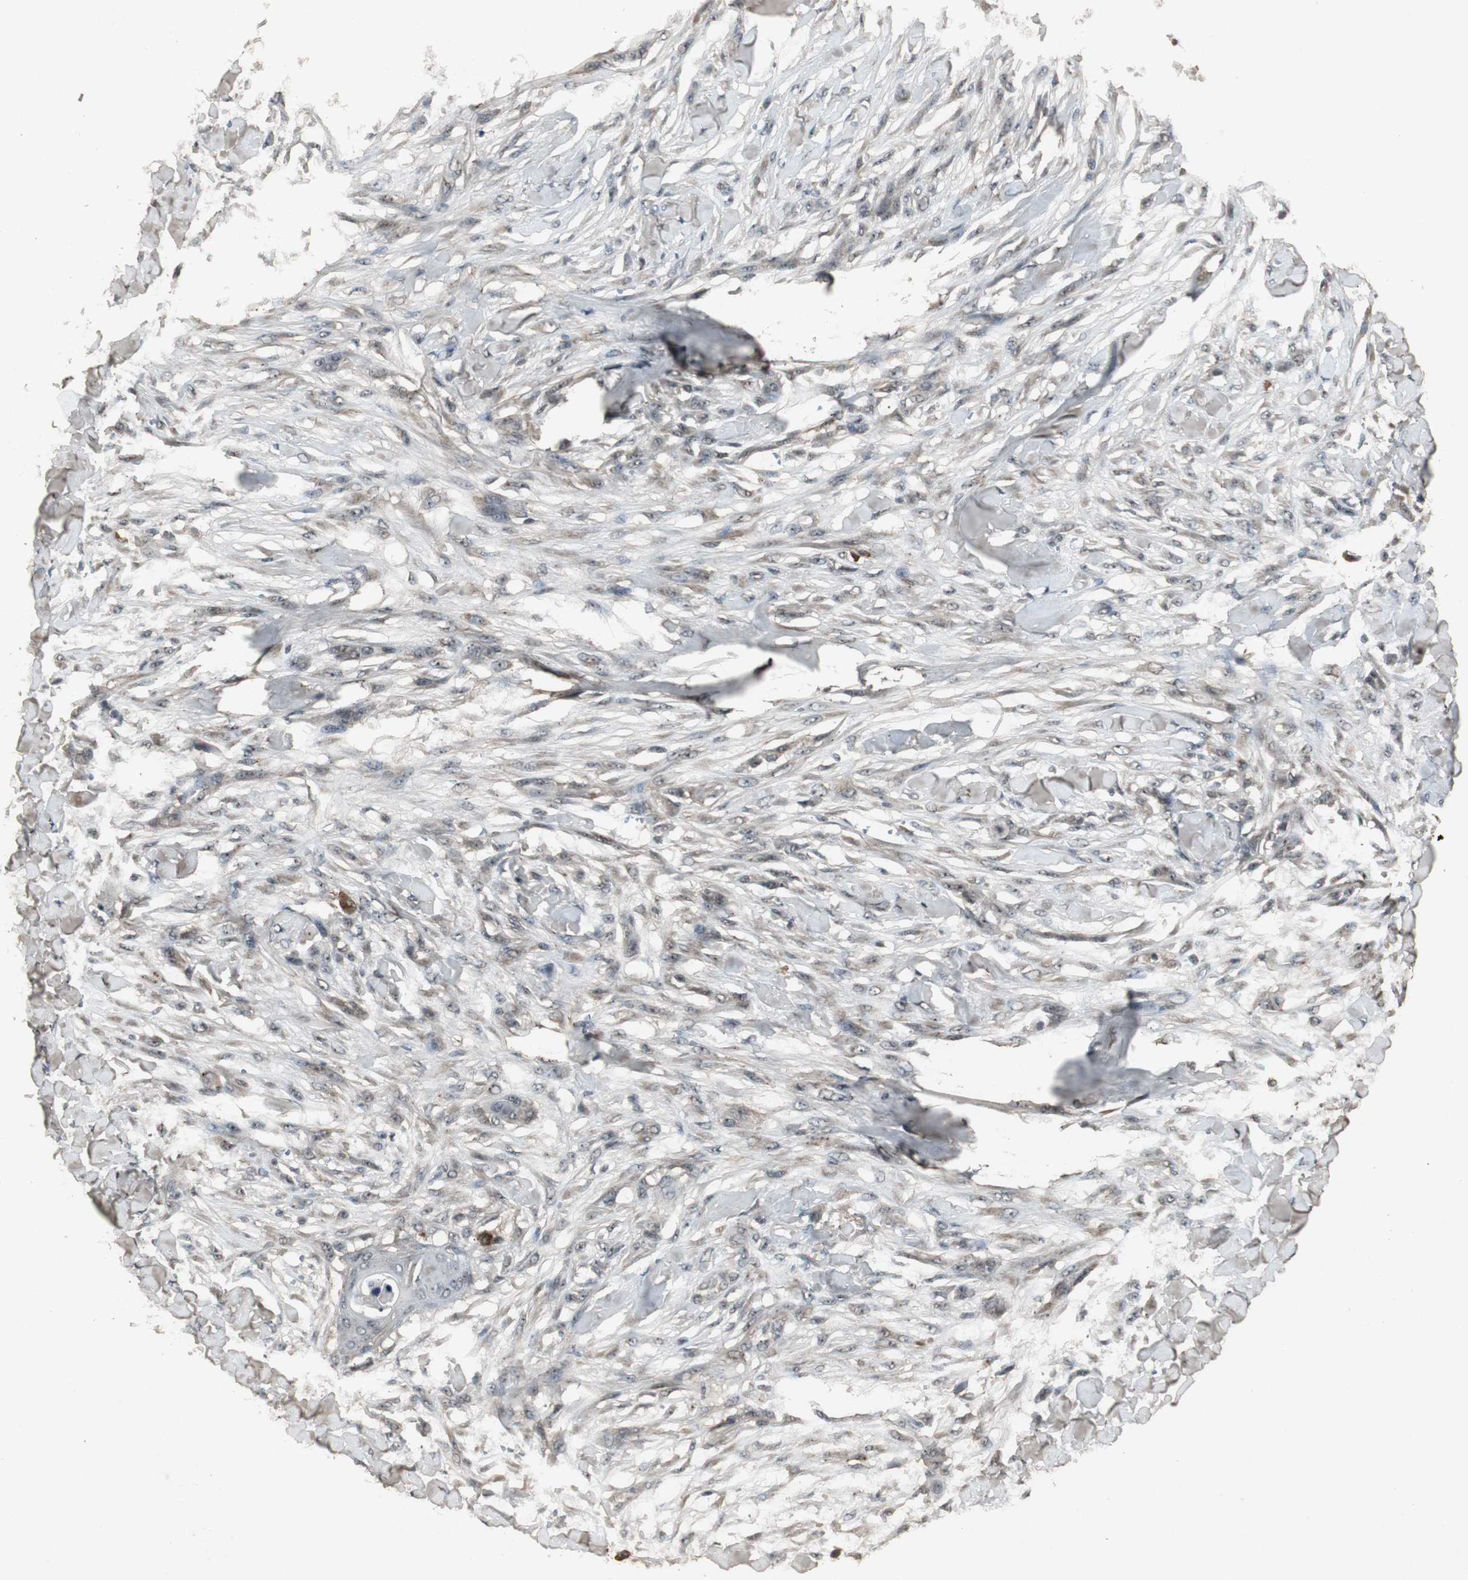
{"staining": {"intensity": "weak", "quantity": ">75%", "location": "cytoplasmic/membranous,nuclear"}, "tissue": "skin cancer", "cell_type": "Tumor cells", "image_type": "cancer", "snomed": [{"axis": "morphology", "description": "Normal tissue, NOS"}, {"axis": "morphology", "description": "Squamous cell carcinoma, NOS"}, {"axis": "topography", "description": "Skin"}], "caption": "DAB immunohistochemical staining of human squamous cell carcinoma (skin) exhibits weak cytoplasmic/membranous and nuclear protein staining in about >75% of tumor cells.", "gene": "EMX1", "patient": {"sex": "female", "age": 59}}